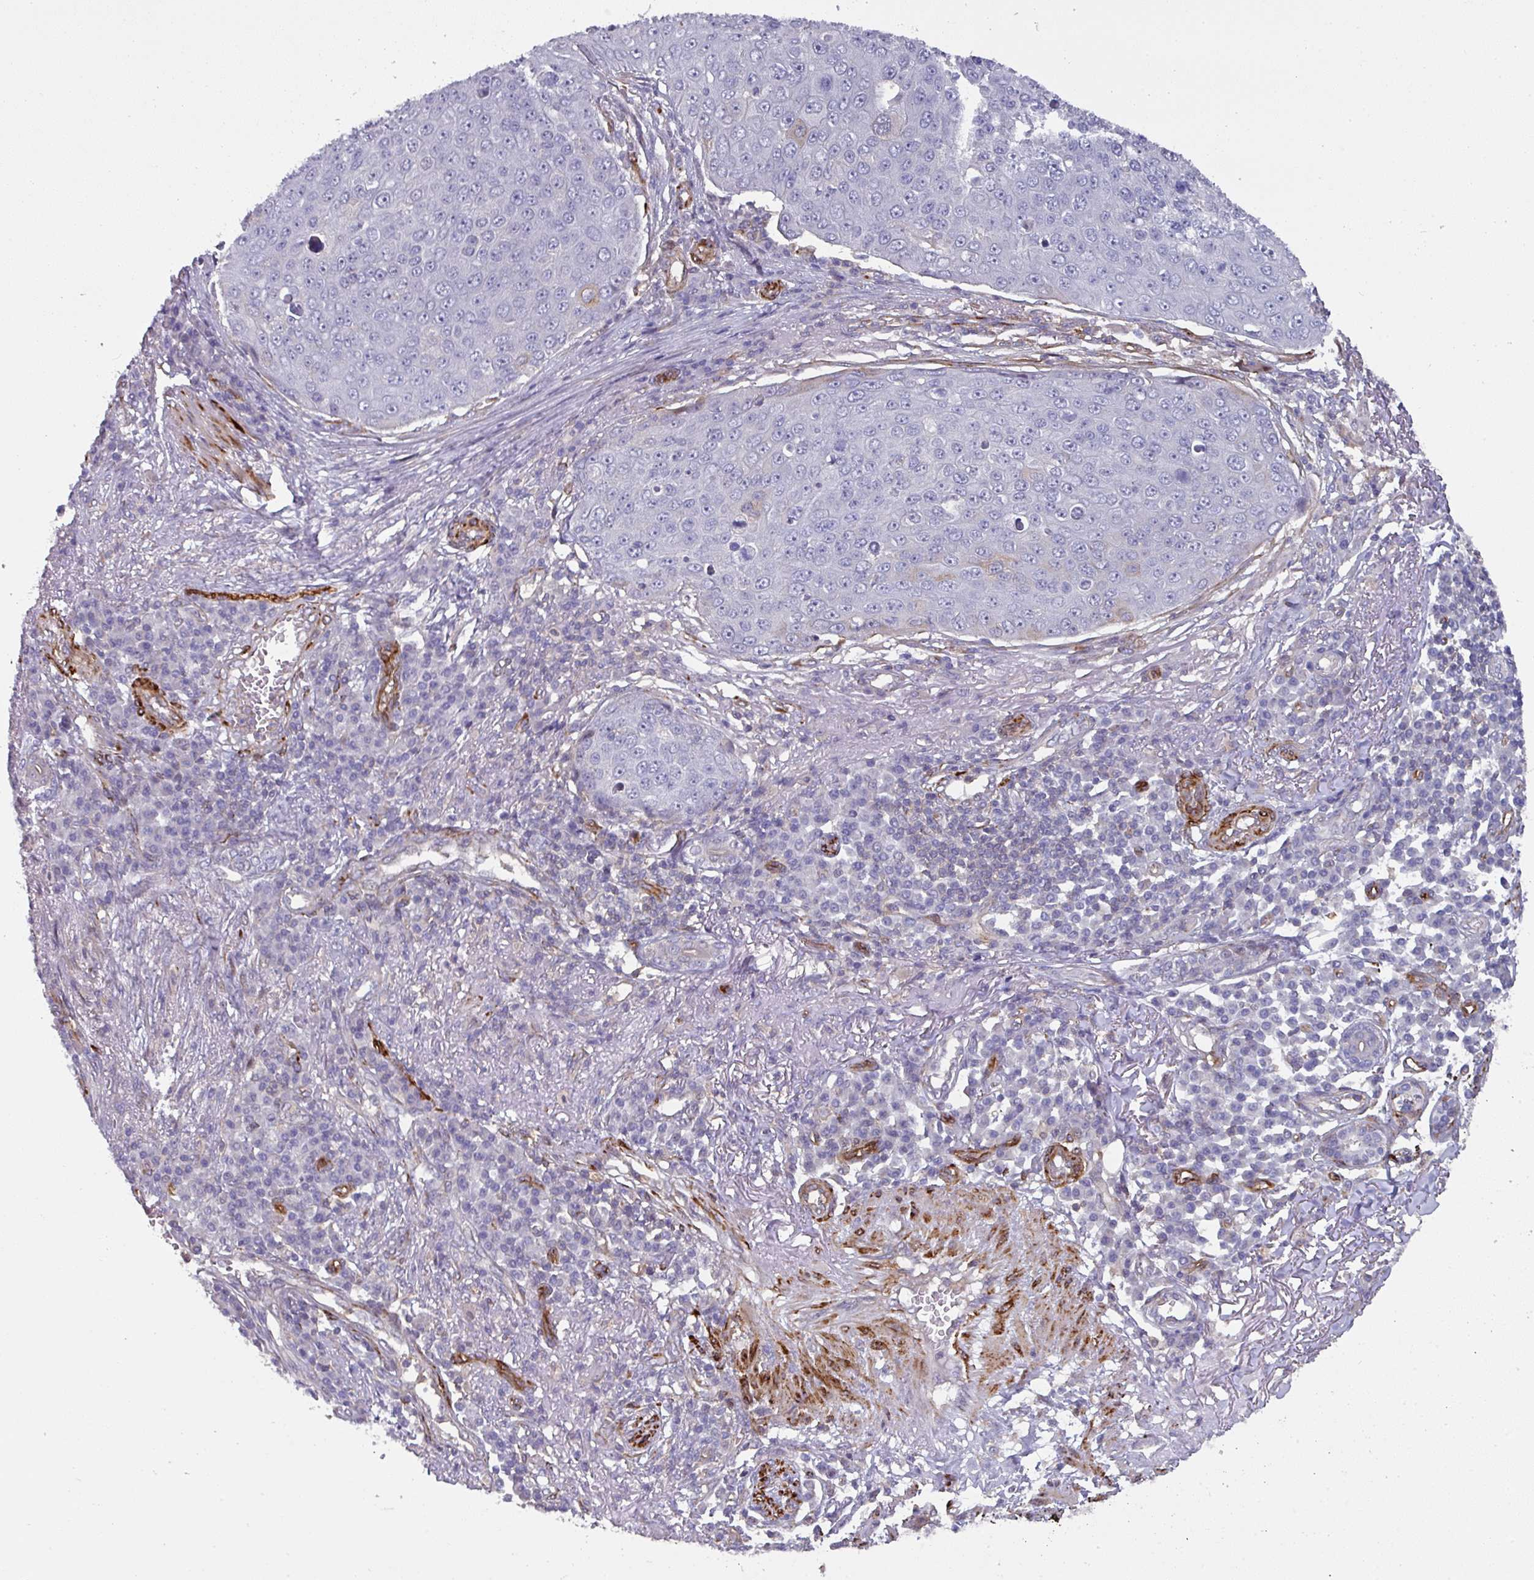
{"staining": {"intensity": "negative", "quantity": "none", "location": "none"}, "tissue": "skin cancer", "cell_type": "Tumor cells", "image_type": "cancer", "snomed": [{"axis": "morphology", "description": "Squamous cell carcinoma, NOS"}, {"axis": "topography", "description": "Skin"}], "caption": "Immunohistochemical staining of human skin cancer displays no significant expression in tumor cells. (DAB (3,3'-diaminobenzidine) immunohistochemistry with hematoxylin counter stain).", "gene": "BEND5", "patient": {"sex": "male", "age": 71}}